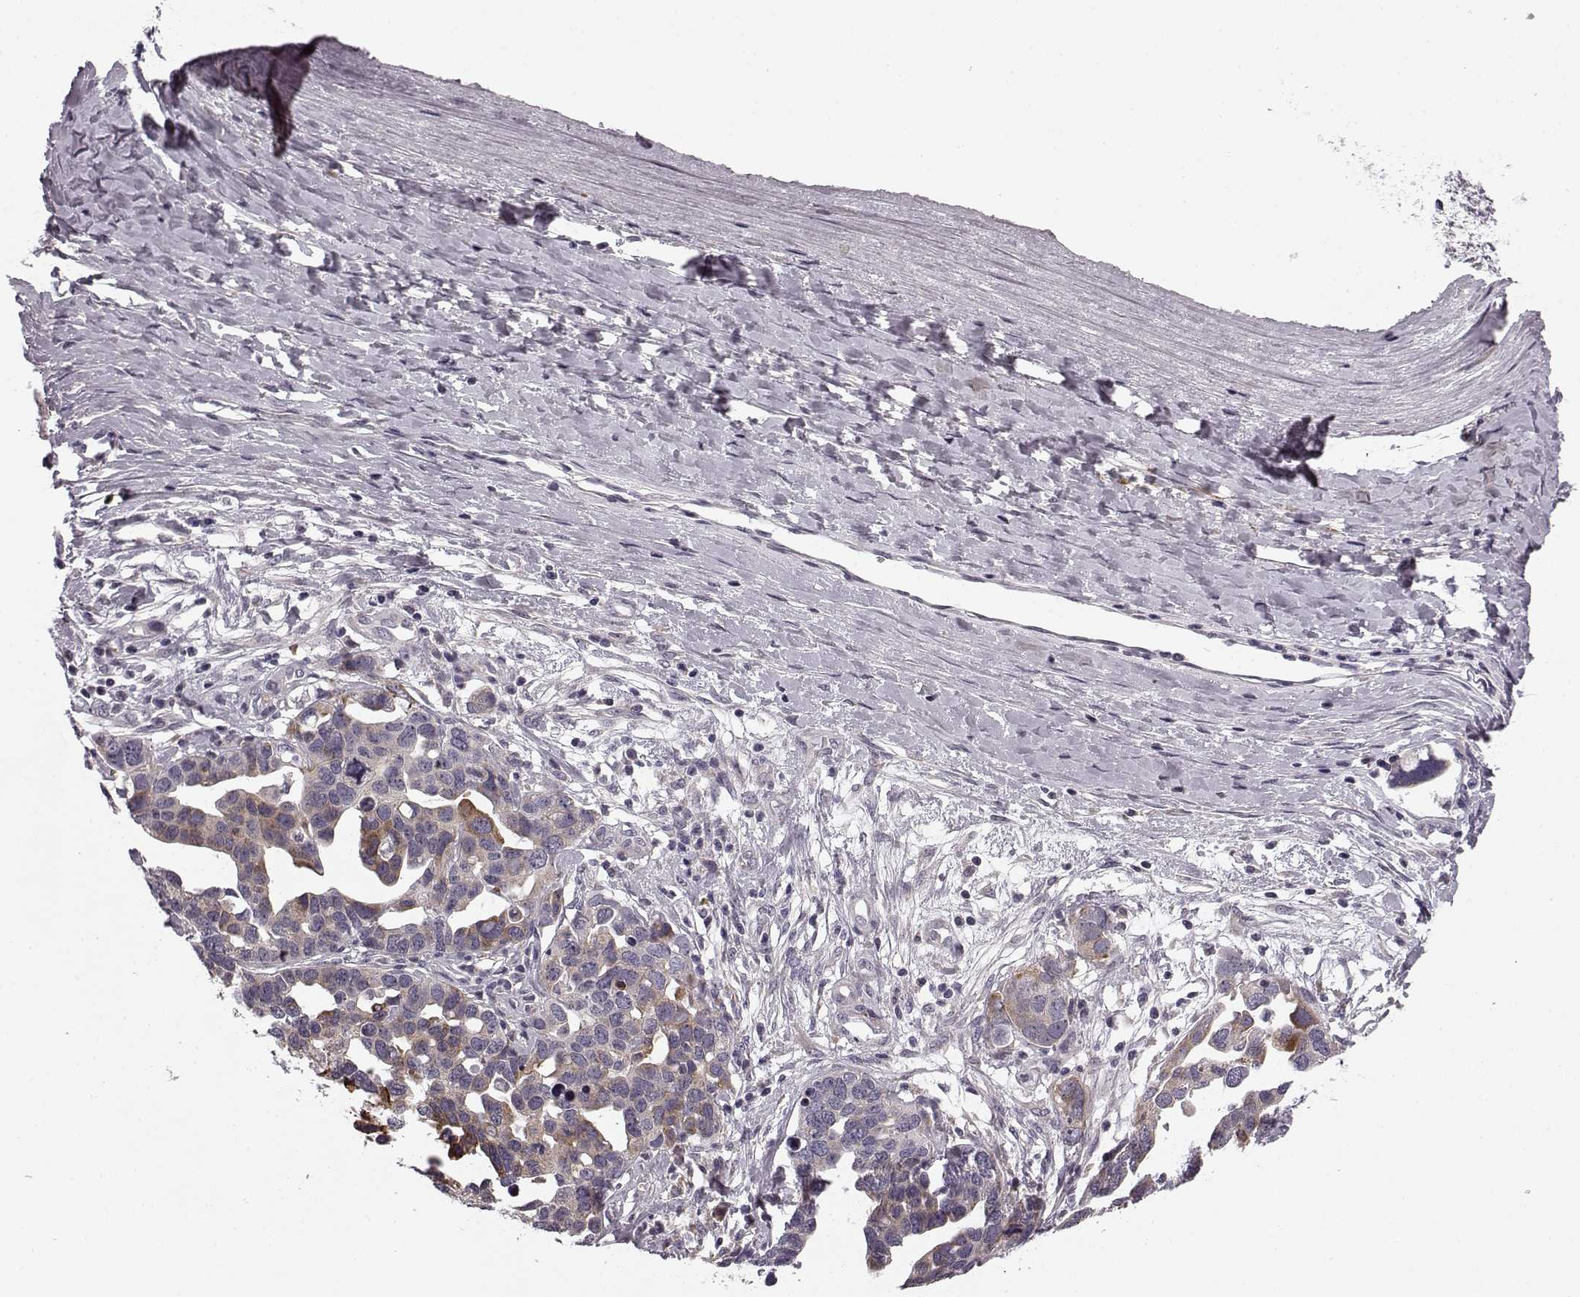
{"staining": {"intensity": "moderate", "quantity": "<25%", "location": "cytoplasmic/membranous"}, "tissue": "ovarian cancer", "cell_type": "Tumor cells", "image_type": "cancer", "snomed": [{"axis": "morphology", "description": "Cystadenocarcinoma, serous, NOS"}, {"axis": "topography", "description": "Ovary"}], "caption": "A brown stain labels moderate cytoplasmic/membranous staining of a protein in ovarian cancer (serous cystadenocarcinoma) tumor cells.", "gene": "FAM234B", "patient": {"sex": "female", "age": 54}}